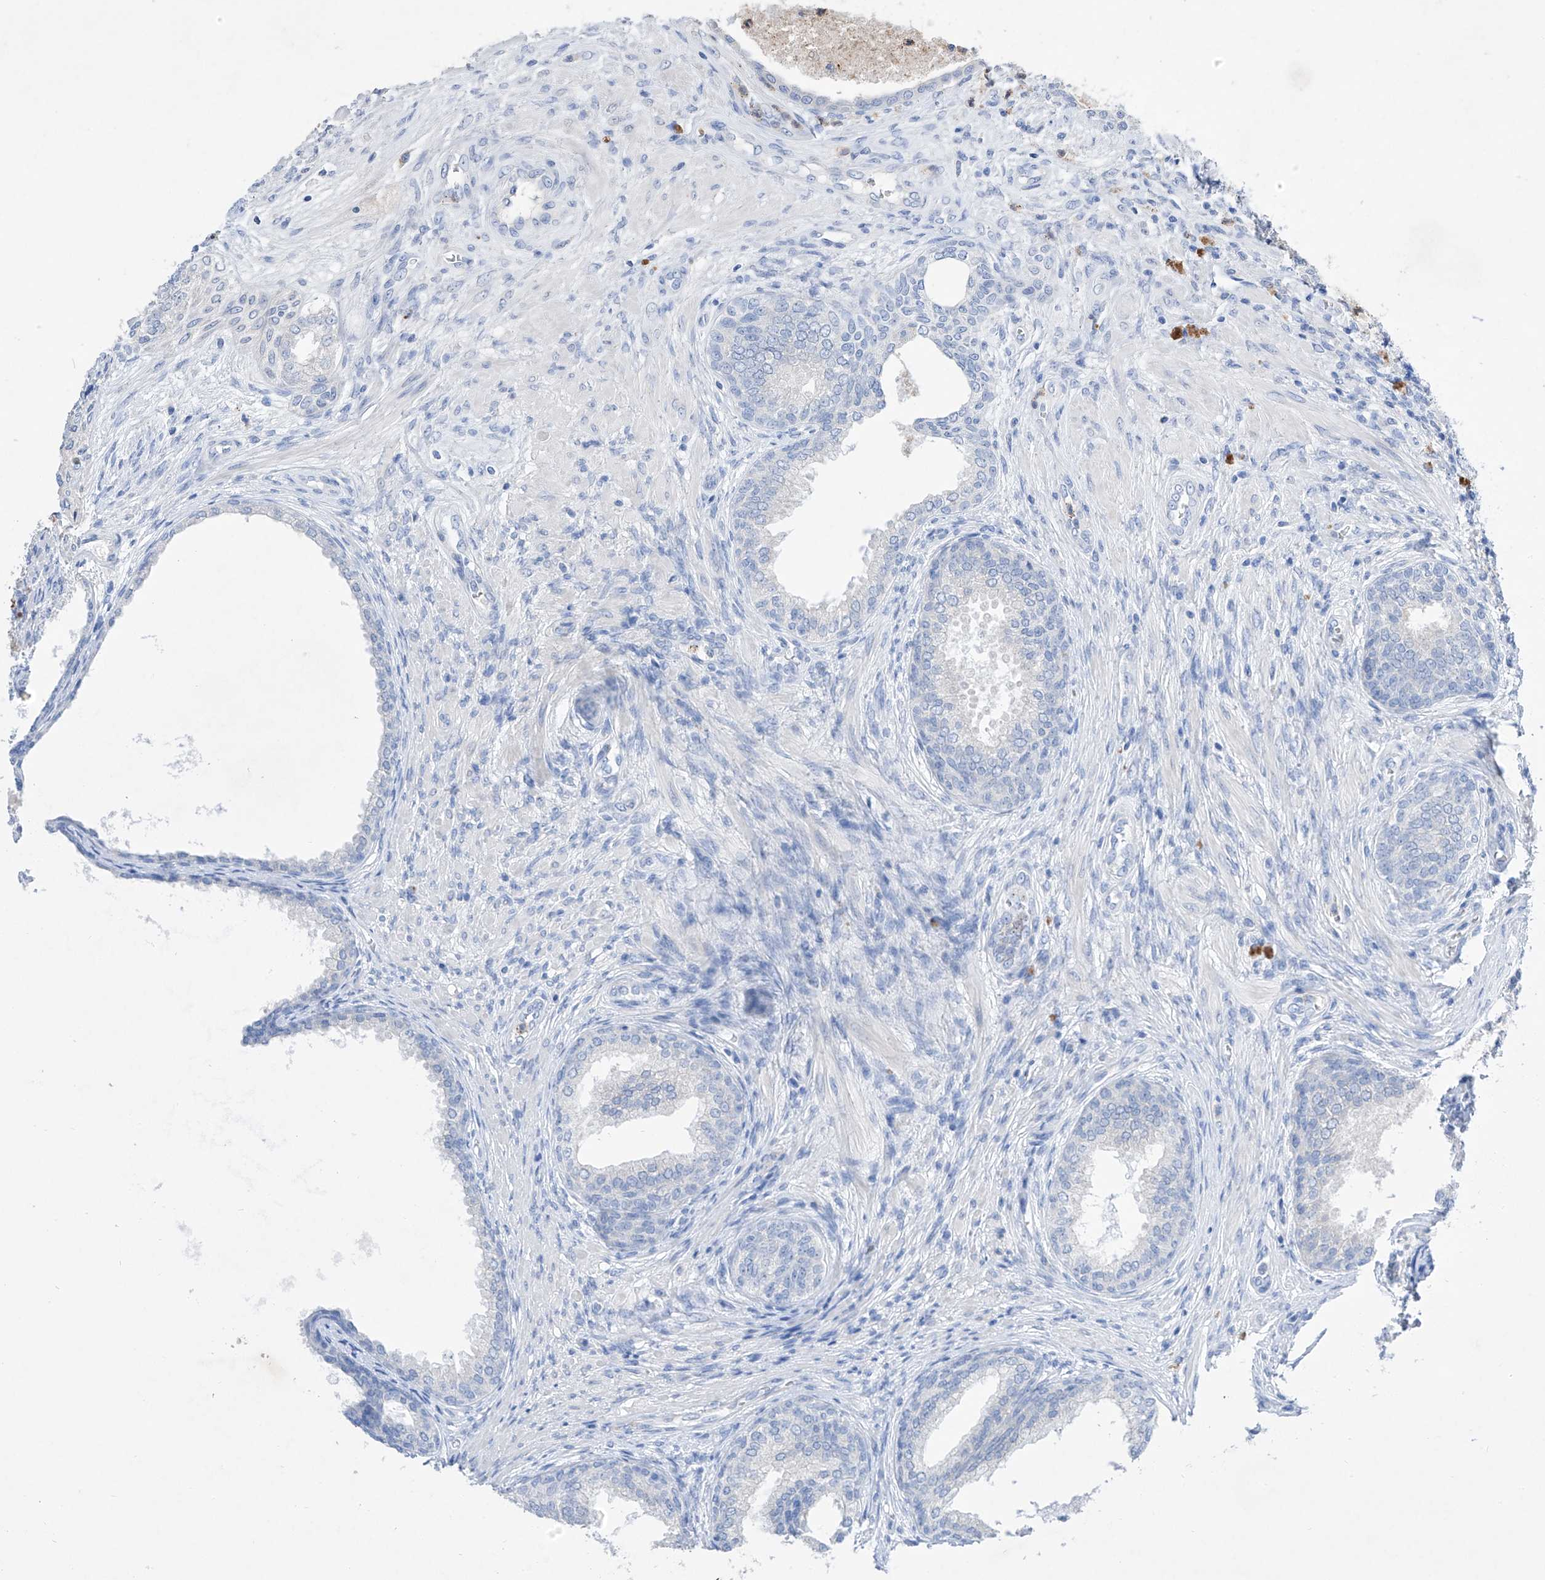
{"staining": {"intensity": "negative", "quantity": "none", "location": "none"}, "tissue": "prostate", "cell_type": "Glandular cells", "image_type": "normal", "snomed": [{"axis": "morphology", "description": "Normal tissue, NOS"}, {"axis": "topography", "description": "Prostate"}], "caption": "An IHC photomicrograph of benign prostate is shown. There is no staining in glandular cells of prostate. (DAB immunohistochemistry, high magnification).", "gene": "TM7SF2", "patient": {"sex": "male", "age": 76}}